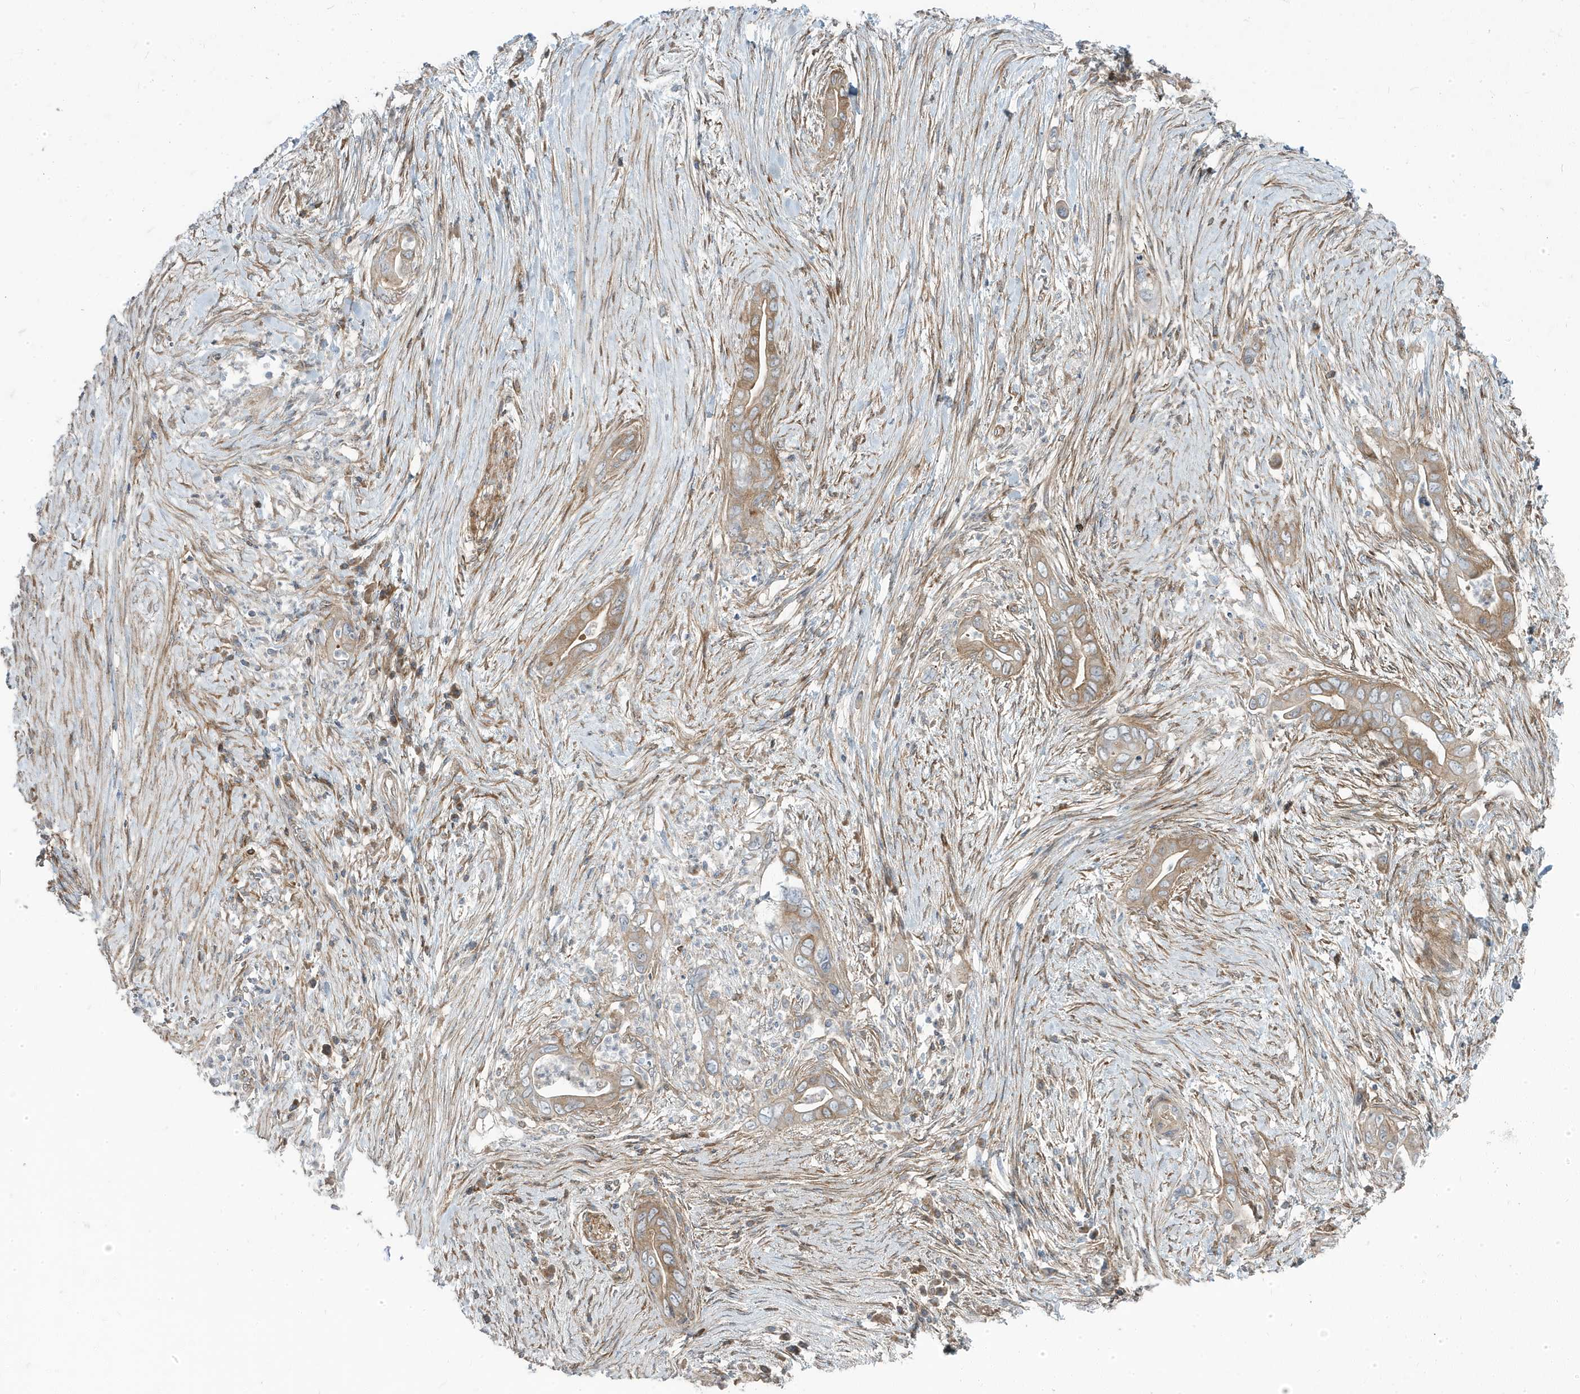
{"staining": {"intensity": "moderate", "quantity": "25%-75%", "location": "cytoplasmic/membranous"}, "tissue": "pancreatic cancer", "cell_type": "Tumor cells", "image_type": "cancer", "snomed": [{"axis": "morphology", "description": "Adenocarcinoma, NOS"}, {"axis": "topography", "description": "Pancreas"}], "caption": "Pancreatic cancer (adenocarcinoma) stained with a brown dye exhibits moderate cytoplasmic/membranous positive expression in about 25%-75% of tumor cells.", "gene": "STAM", "patient": {"sex": "male", "age": 75}}